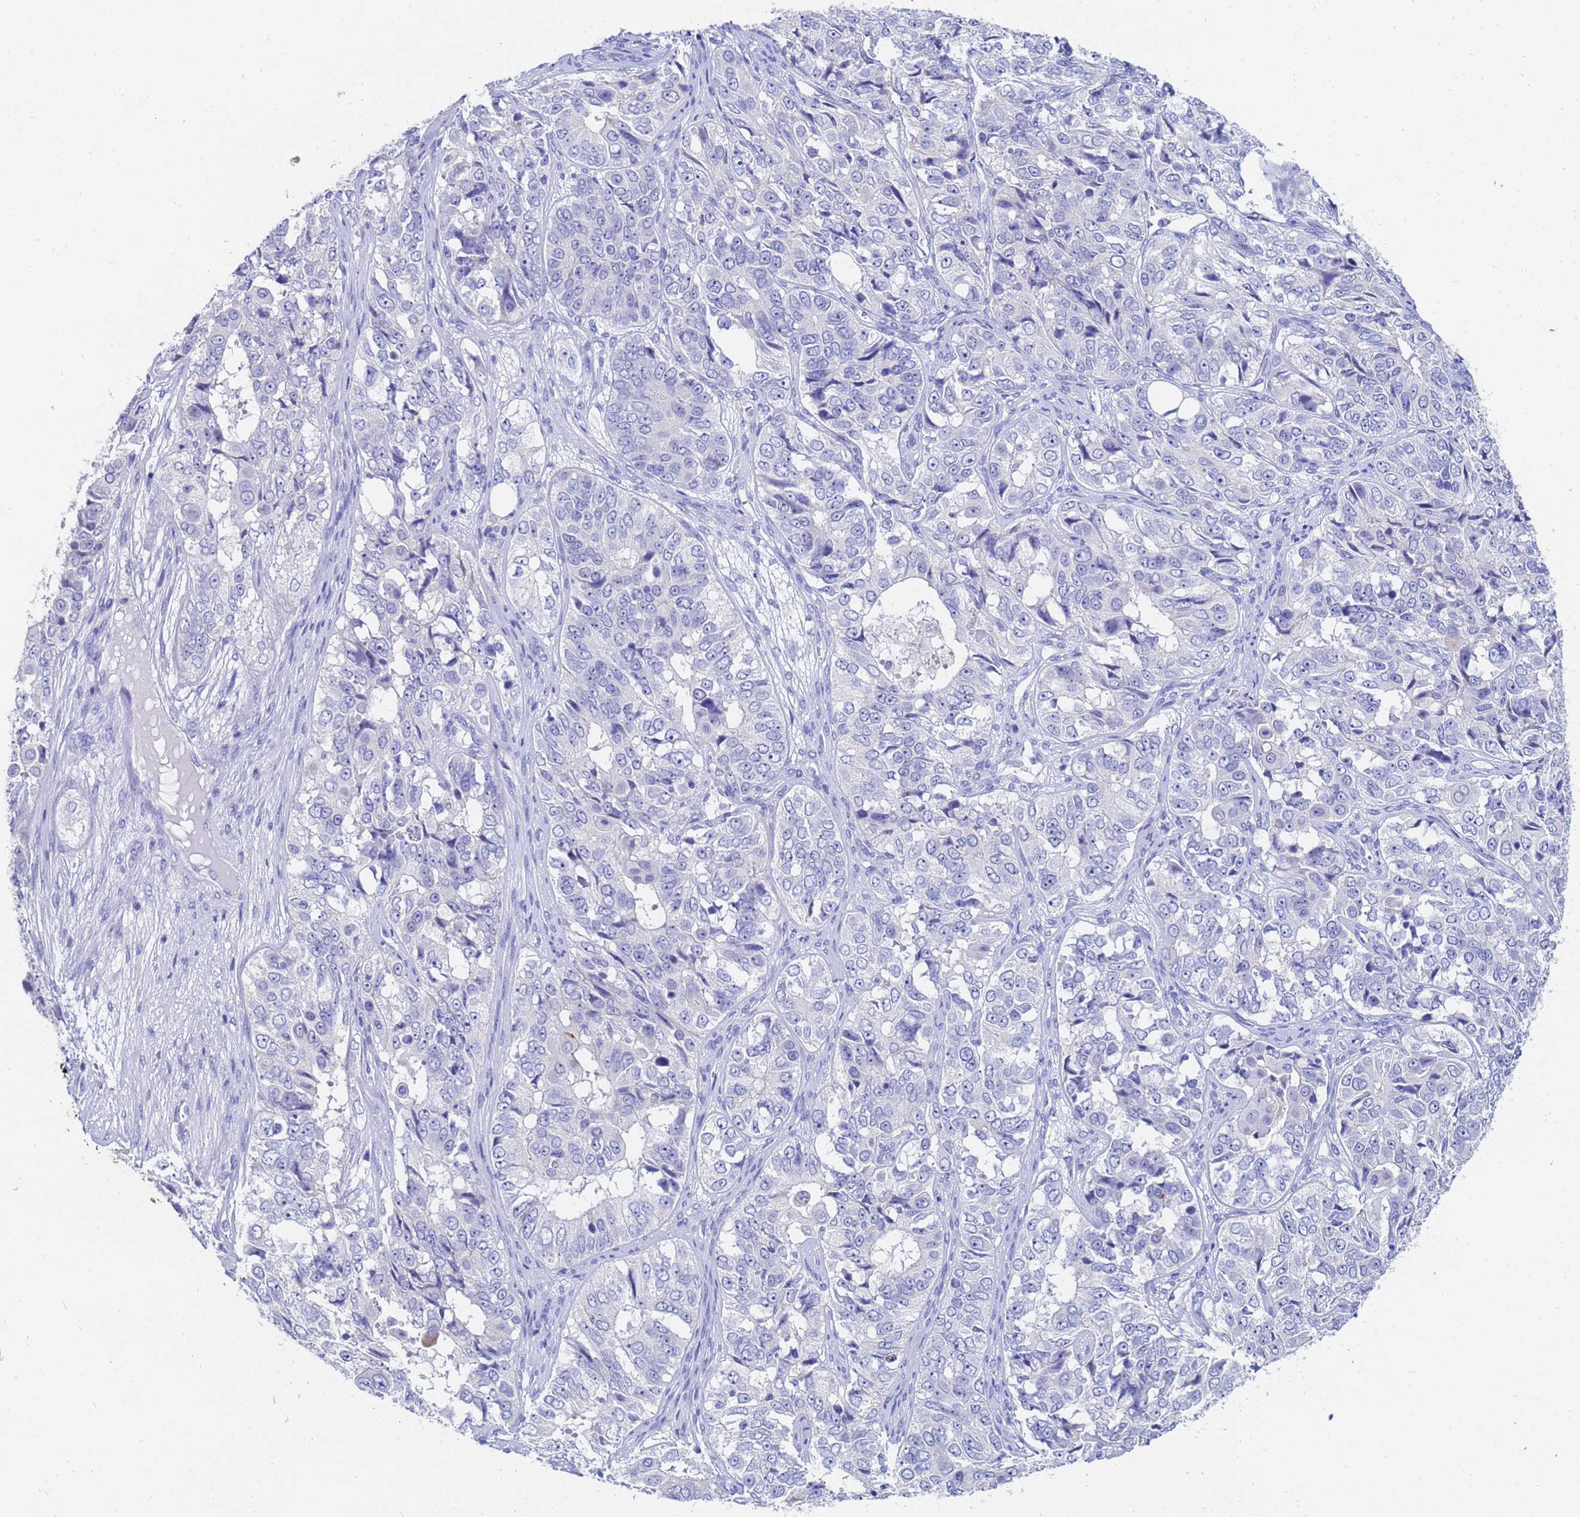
{"staining": {"intensity": "negative", "quantity": "none", "location": "none"}, "tissue": "ovarian cancer", "cell_type": "Tumor cells", "image_type": "cancer", "snomed": [{"axis": "morphology", "description": "Carcinoma, endometroid"}, {"axis": "topography", "description": "Ovary"}], "caption": "Protein analysis of ovarian cancer (endometroid carcinoma) reveals no significant expression in tumor cells.", "gene": "C2orf72", "patient": {"sex": "female", "age": 51}}